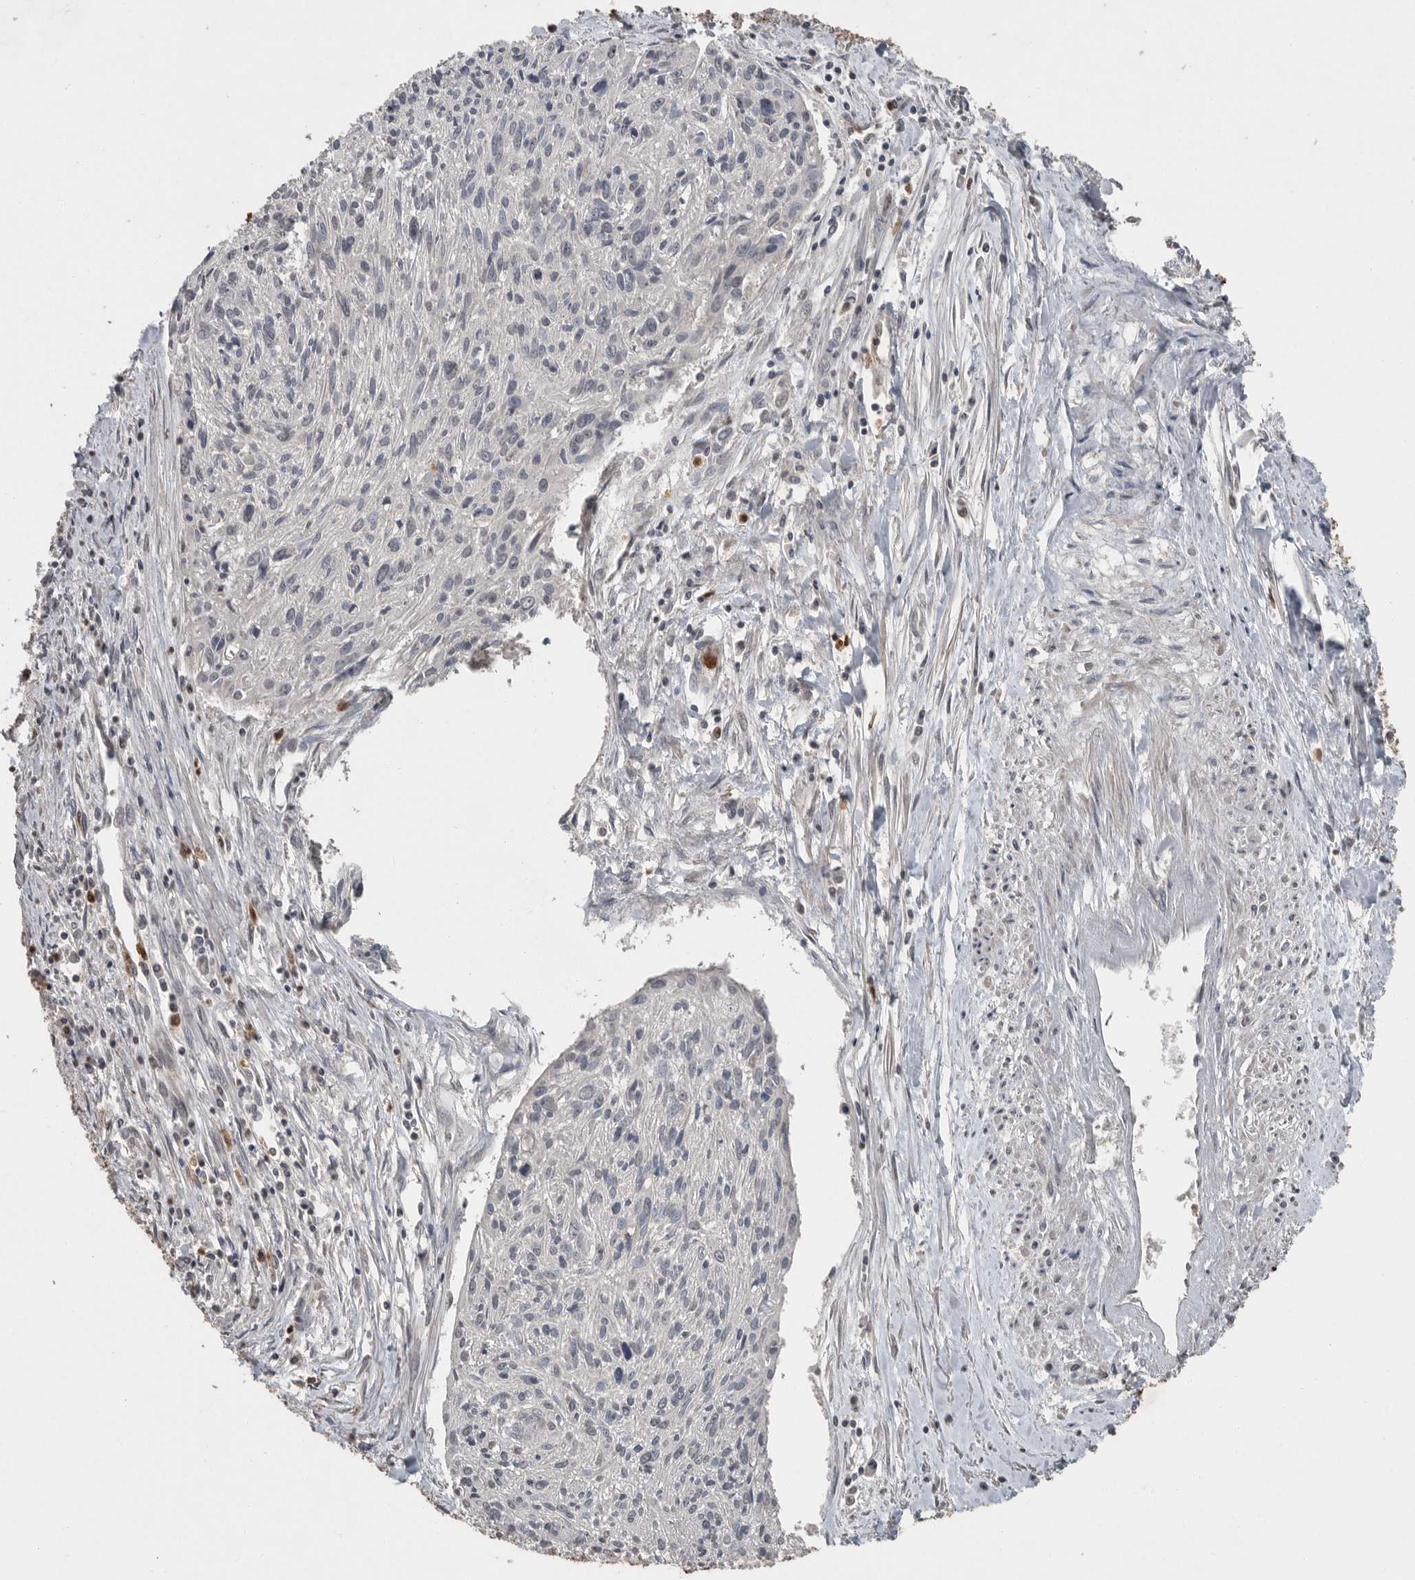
{"staining": {"intensity": "negative", "quantity": "none", "location": "none"}, "tissue": "cervical cancer", "cell_type": "Tumor cells", "image_type": "cancer", "snomed": [{"axis": "morphology", "description": "Squamous cell carcinoma, NOS"}, {"axis": "topography", "description": "Cervix"}], "caption": "The micrograph reveals no significant expression in tumor cells of cervical cancer (squamous cell carcinoma).", "gene": "SCP2", "patient": {"sex": "female", "age": 51}}